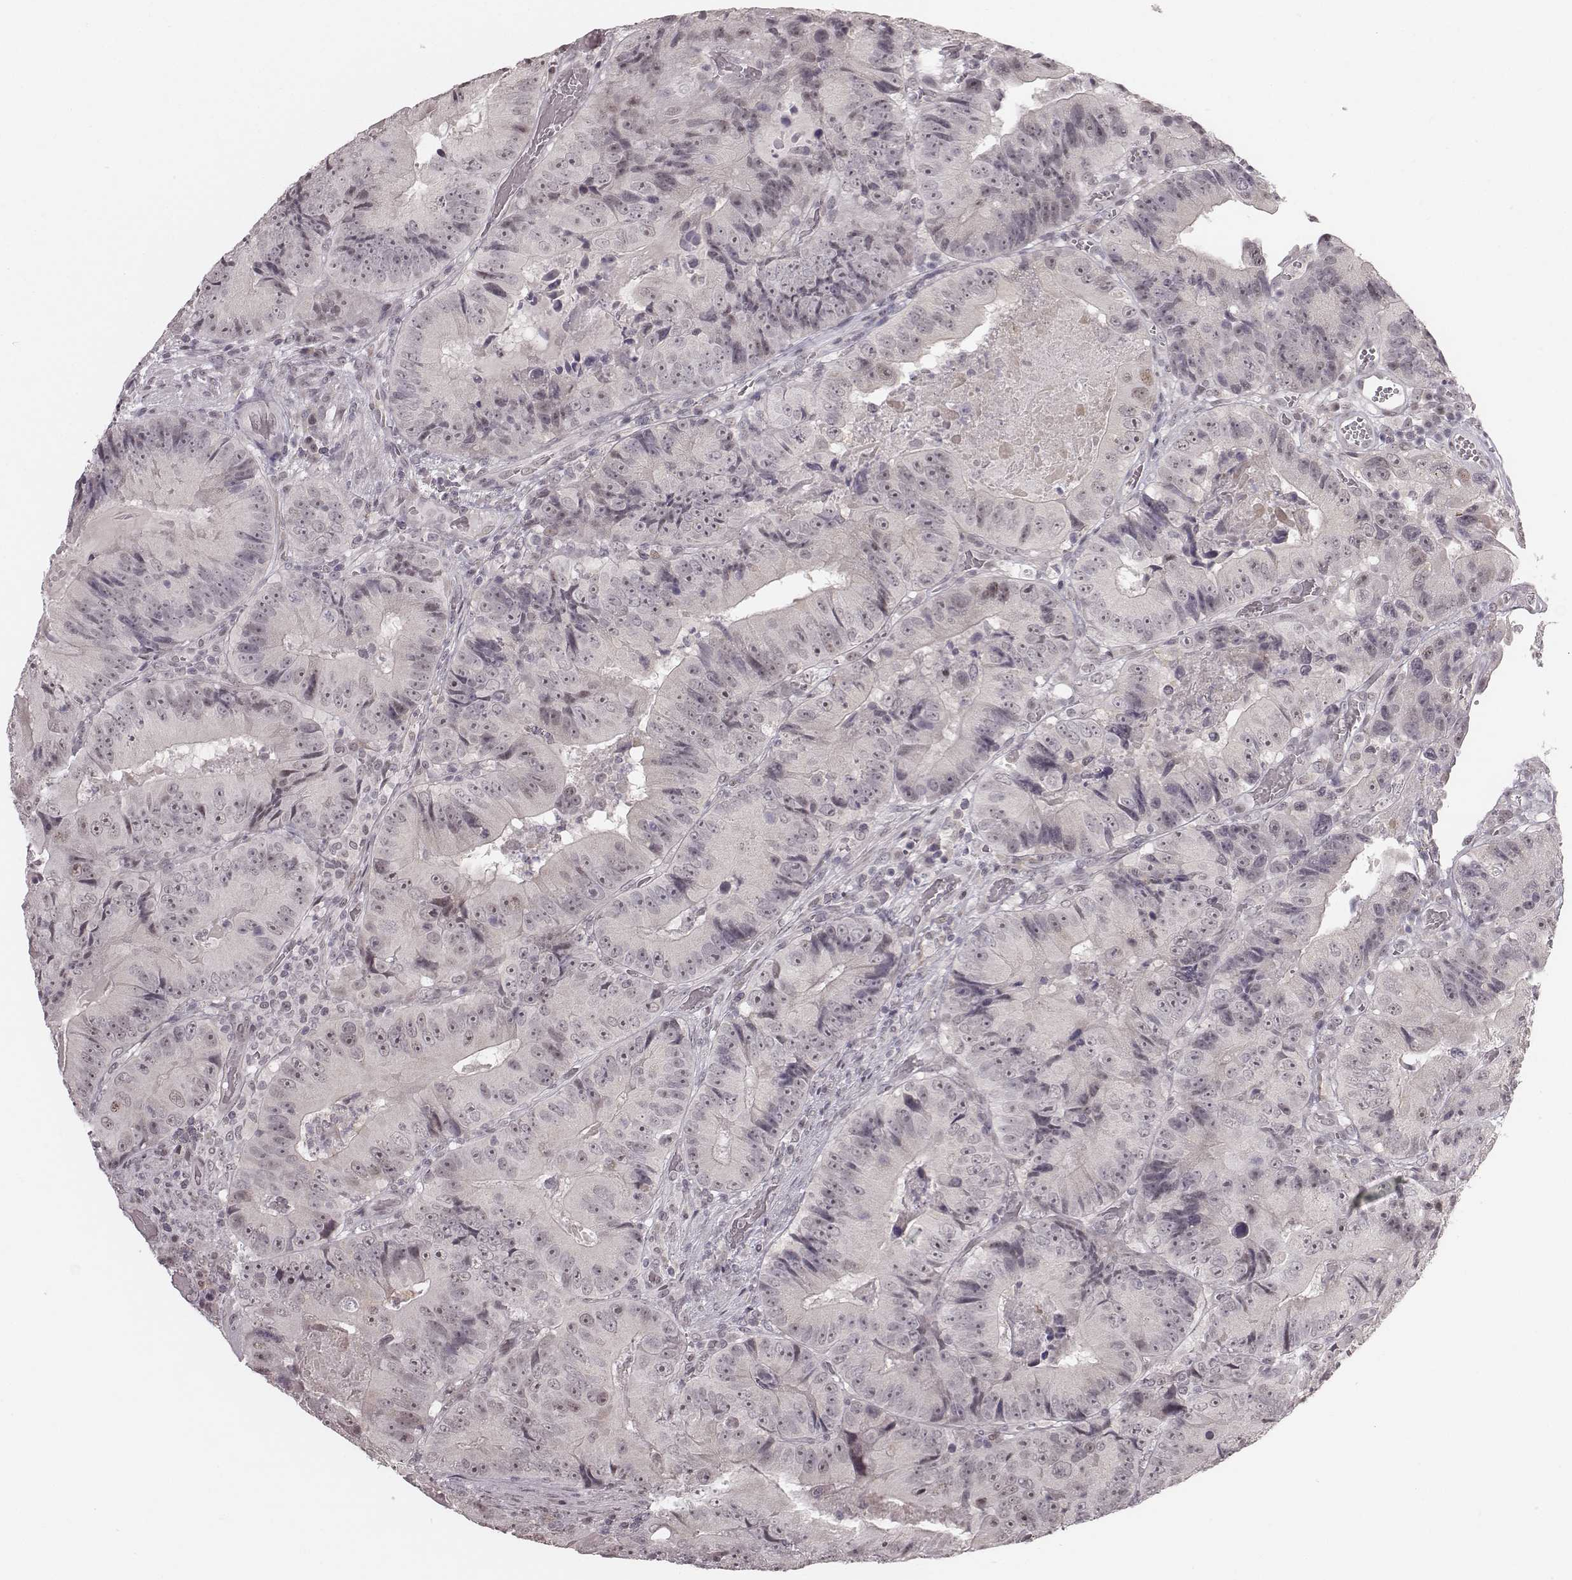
{"staining": {"intensity": "negative", "quantity": "none", "location": "none"}, "tissue": "colorectal cancer", "cell_type": "Tumor cells", "image_type": "cancer", "snomed": [{"axis": "morphology", "description": "Adenocarcinoma, NOS"}, {"axis": "topography", "description": "Colon"}], "caption": "Tumor cells are negative for protein expression in human colorectal adenocarcinoma. (DAB immunohistochemistry (IHC) with hematoxylin counter stain).", "gene": "RPGRIP1", "patient": {"sex": "female", "age": 86}}